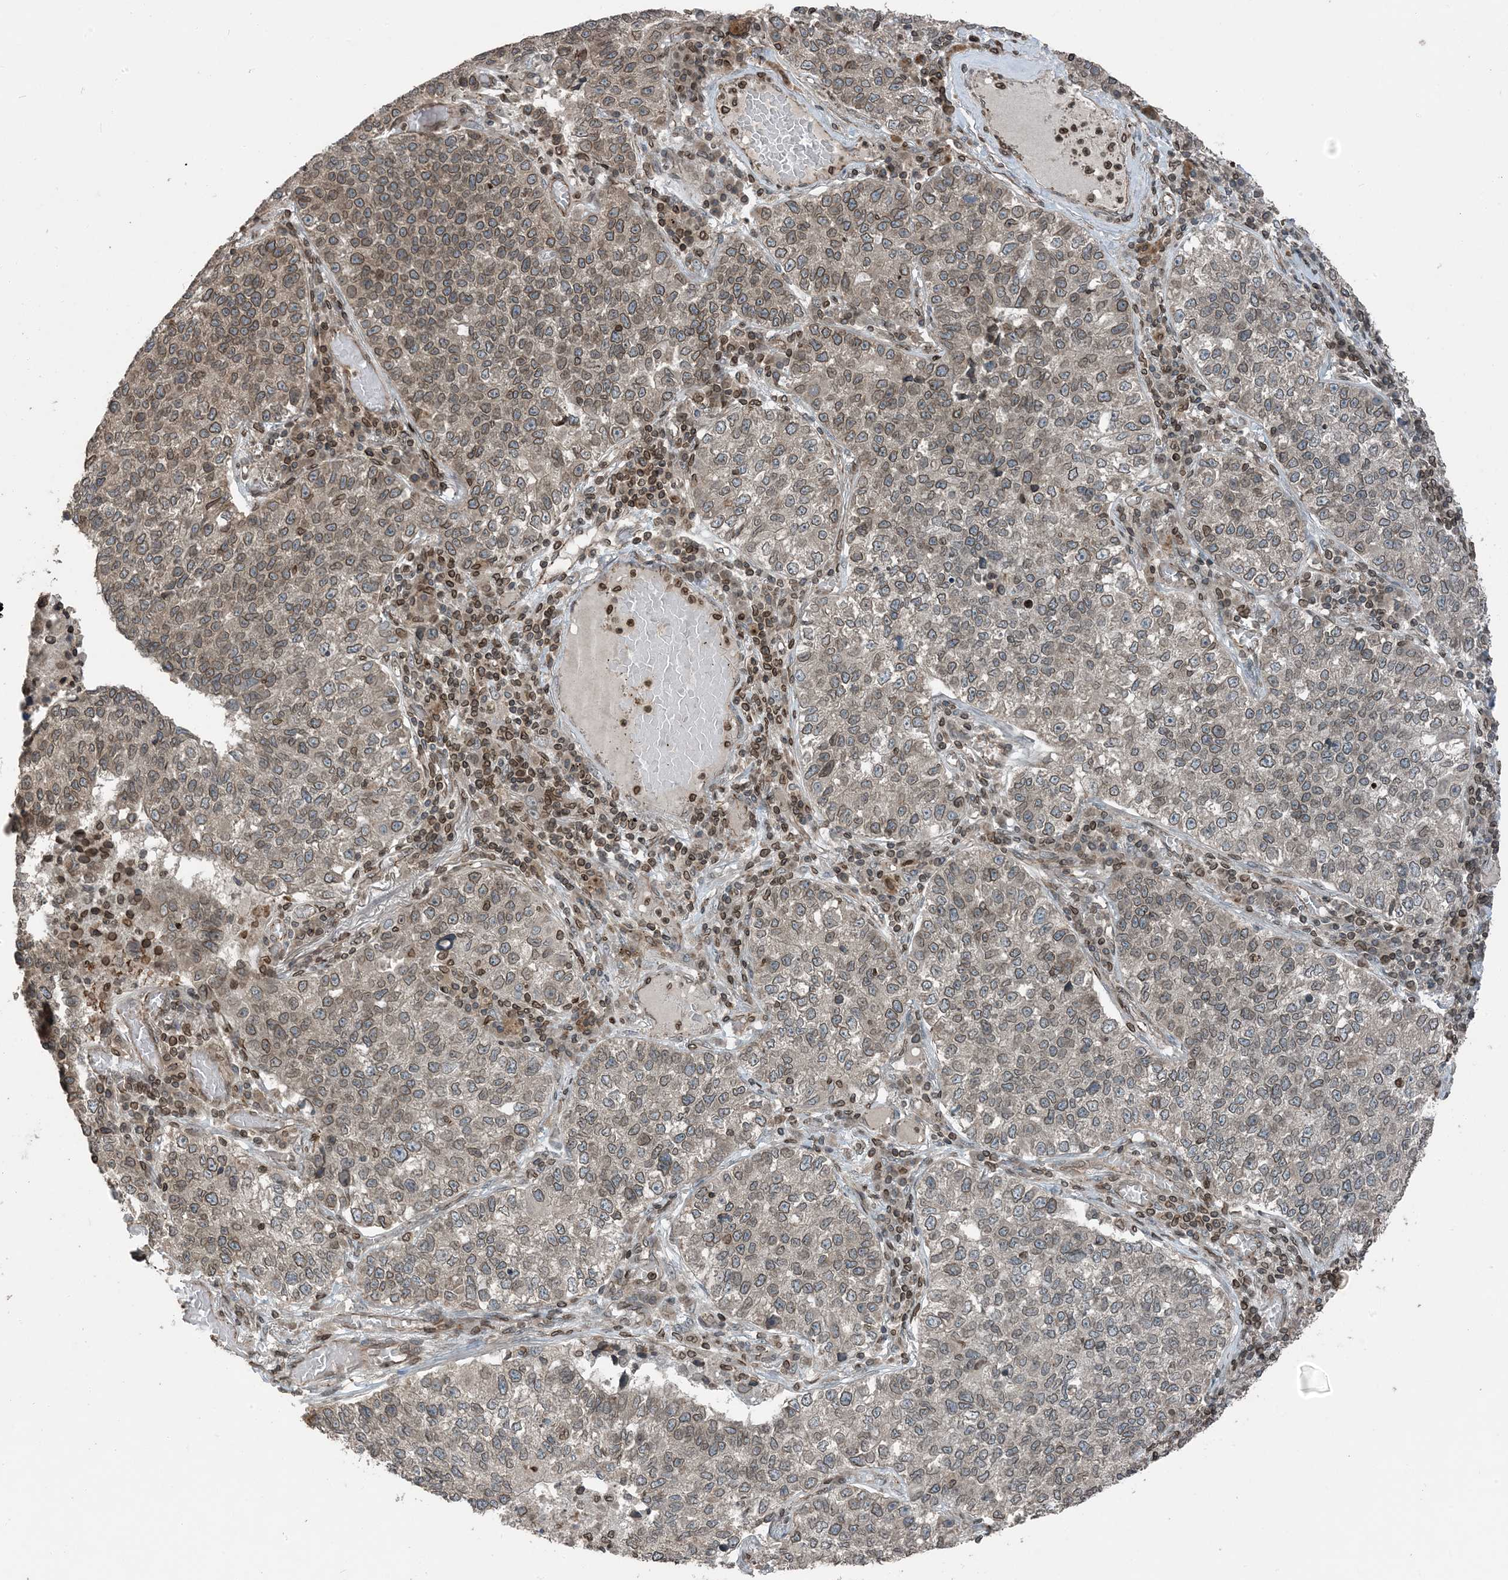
{"staining": {"intensity": "moderate", "quantity": ">75%", "location": "cytoplasmic/membranous,nuclear"}, "tissue": "lung cancer", "cell_type": "Tumor cells", "image_type": "cancer", "snomed": [{"axis": "morphology", "description": "Adenocarcinoma, NOS"}, {"axis": "topography", "description": "Lung"}], "caption": "Immunohistochemical staining of human adenocarcinoma (lung) demonstrates medium levels of moderate cytoplasmic/membranous and nuclear expression in about >75% of tumor cells. (DAB IHC, brown staining for protein, blue staining for nuclei).", "gene": "ZFAND2B", "patient": {"sex": "male", "age": 49}}